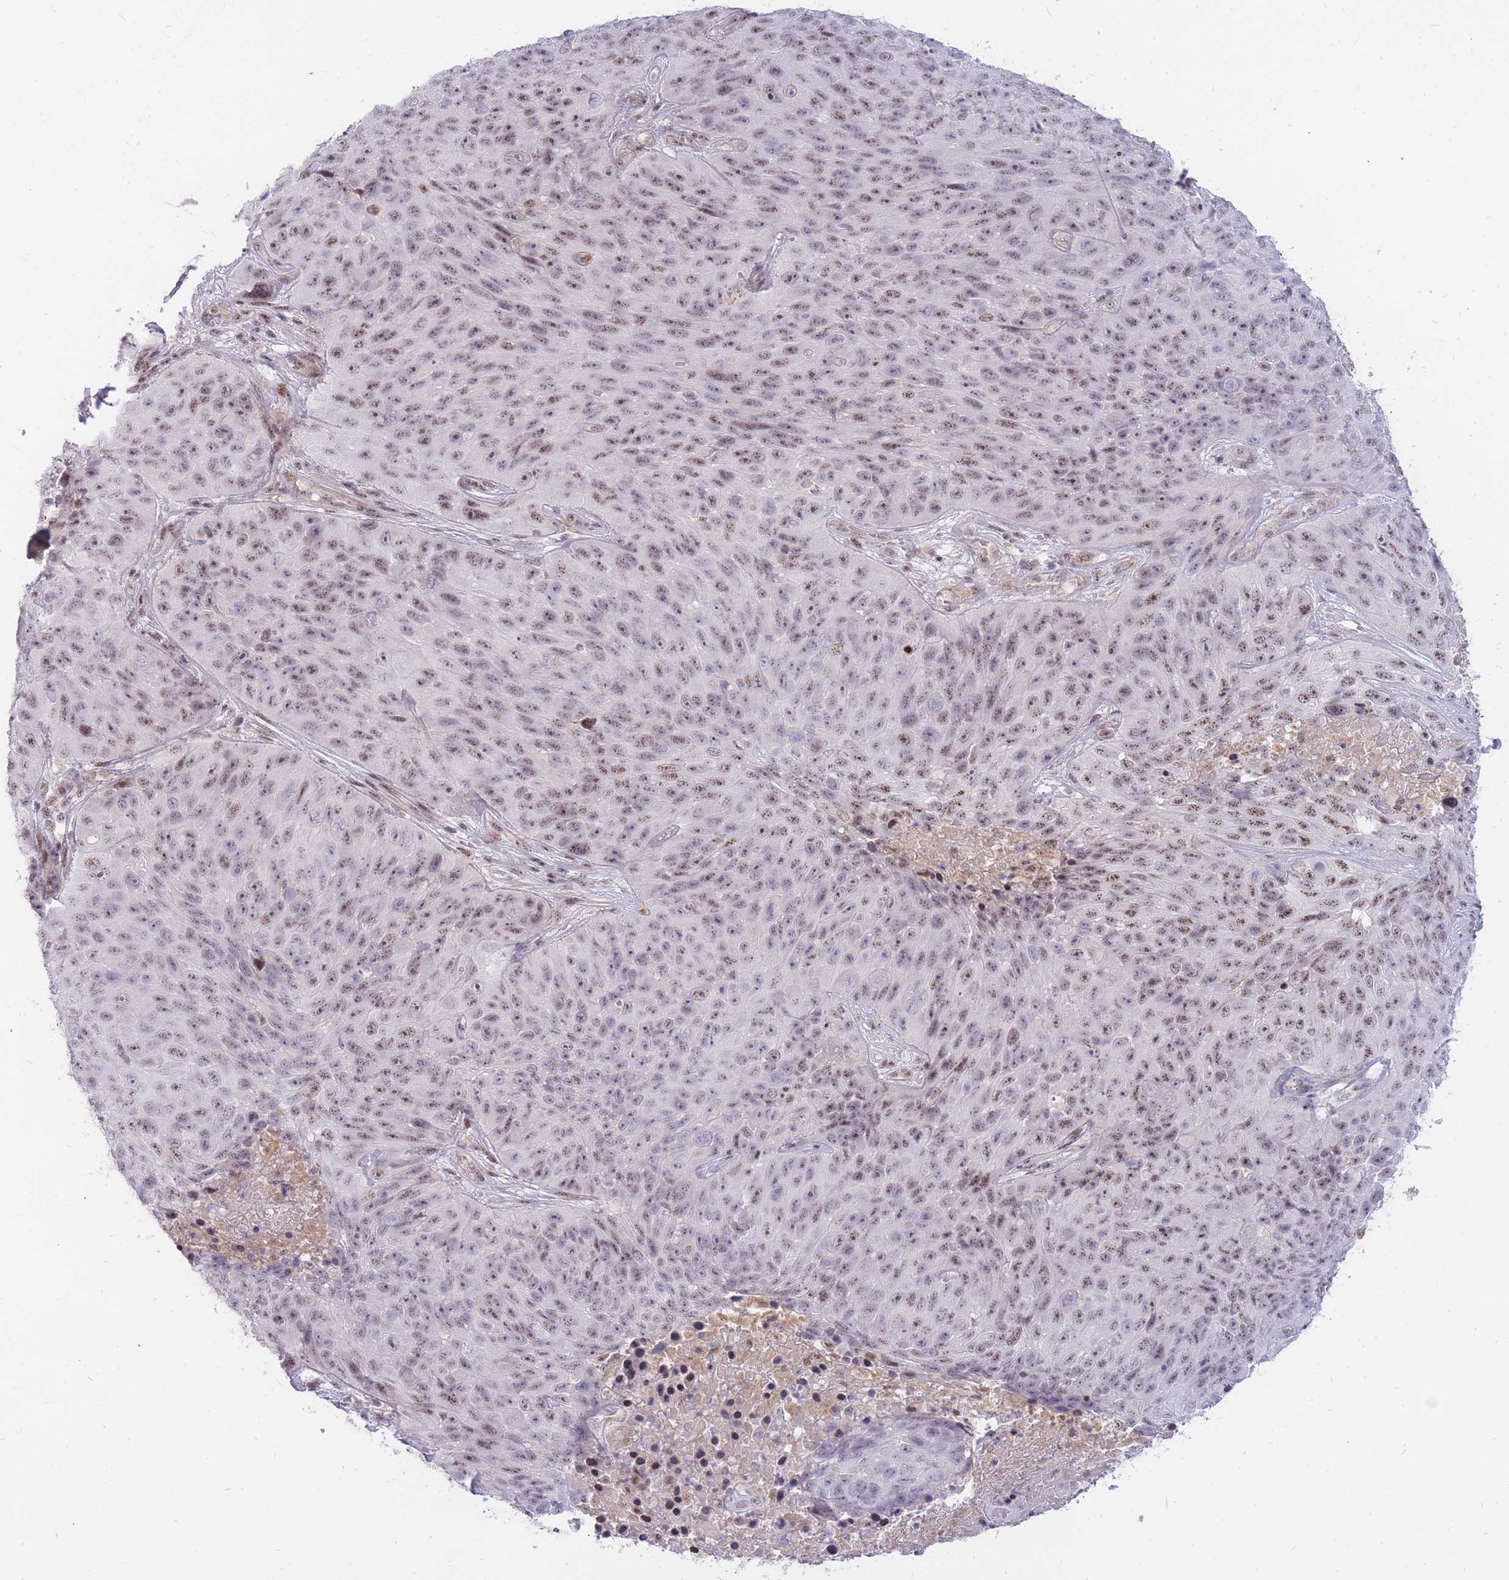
{"staining": {"intensity": "moderate", "quantity": ">75%", "location": "nuclear"}, "tissue": "skin cancer", "cell_type": "Tumor cells", "image_type": "cancer", "snomed": [{"axis": "morphology", "description": "Squamous cell carcinoma, NOS"}, {"axis": "topography", "description": "Skin"}], "caption": "A photomicrograph of skin cancer (squamous cell carcinoma) stained for a protein demonstrates moderate nuclear brown staining in tumor cells.", "gene": "TLE2", "patient": {"sex": "female", "age": 87}}